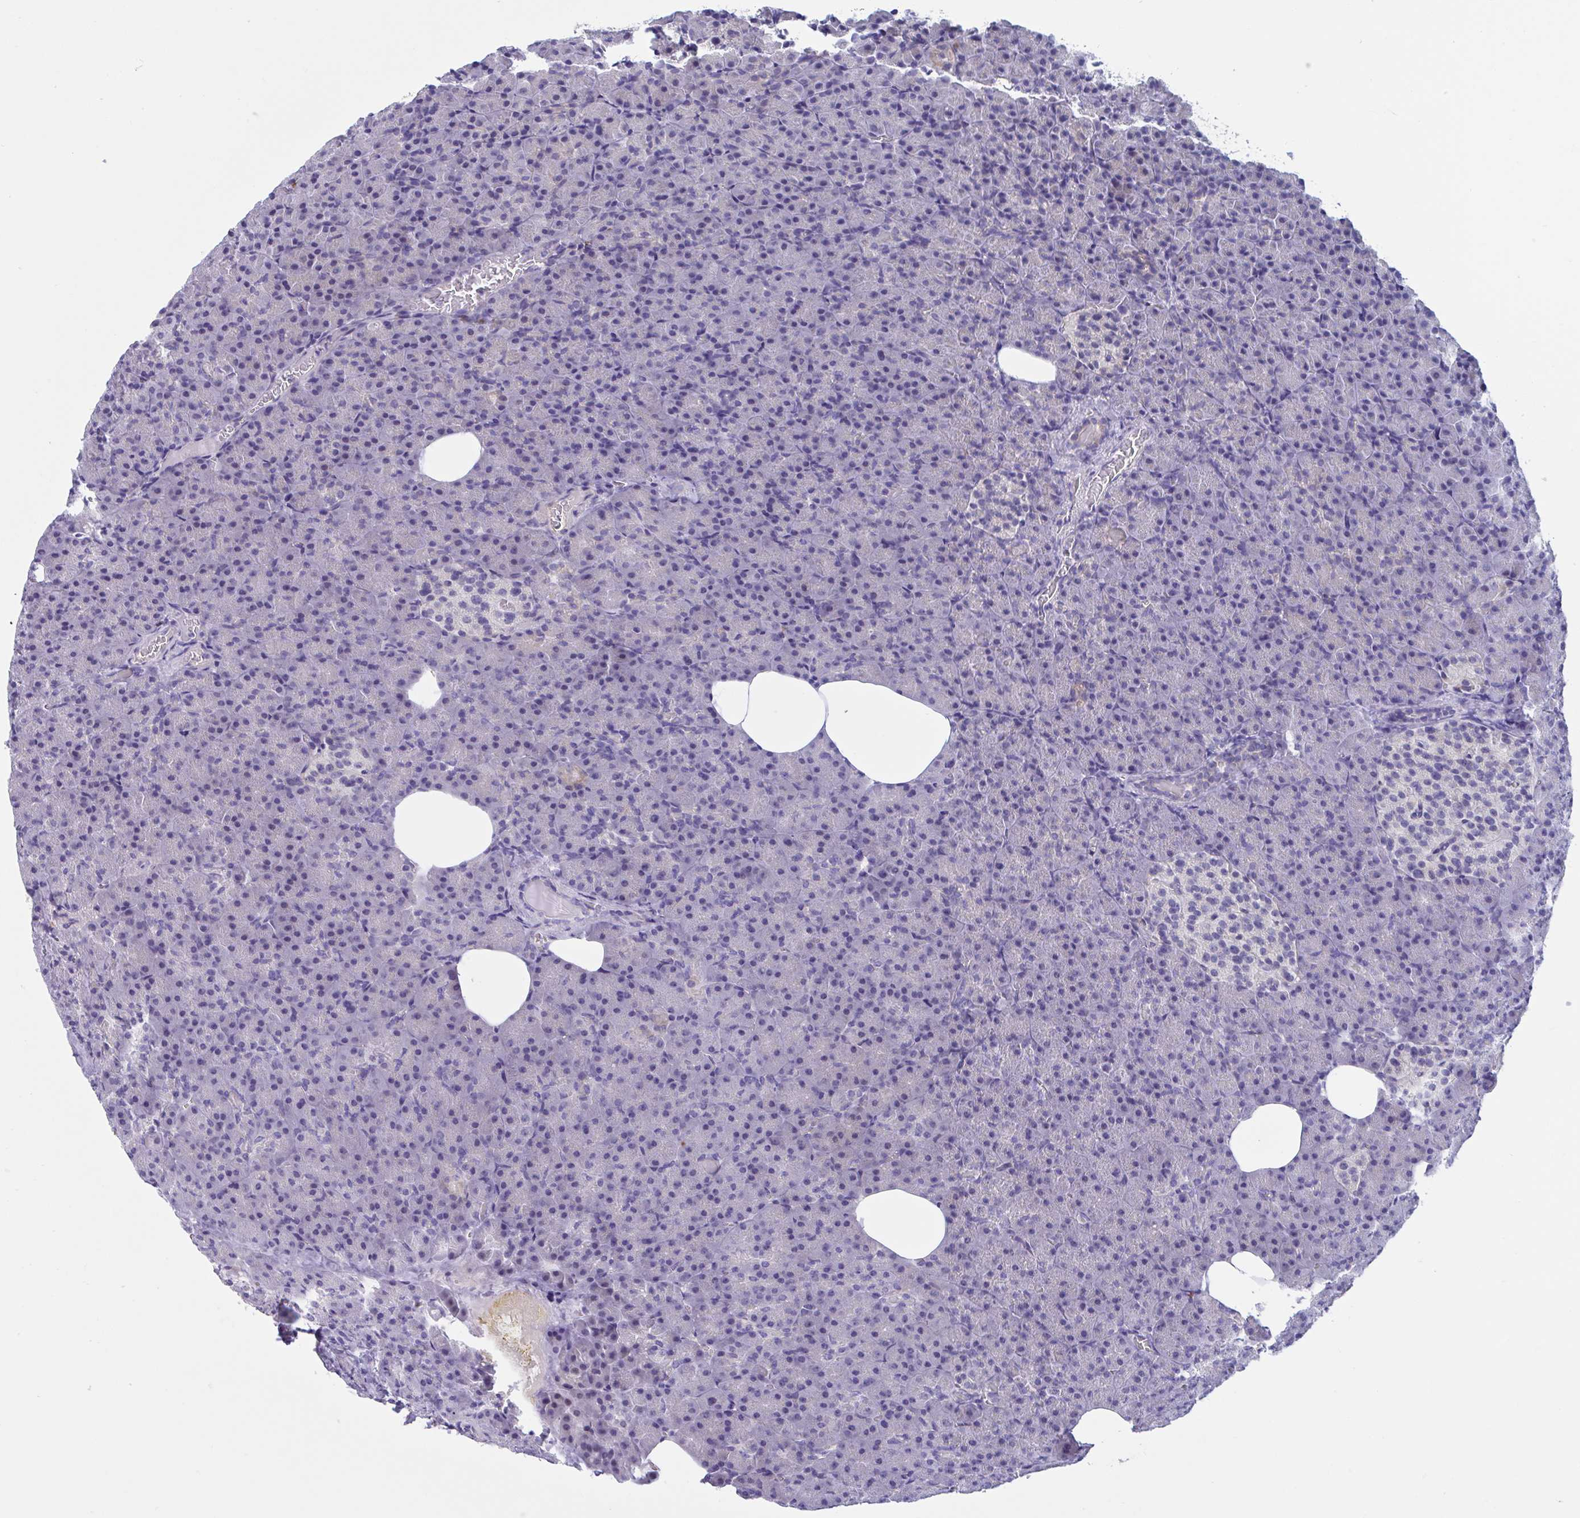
{"staining": {"intensity": "negative", "quantity": "none", "location": "none"}, "tissue": "pancreas", "cell_type": "Exocrine glandular cells", "image_type": "normal", "snomed": [{"axis": "morphology", "description": "Normal tissue, NOS"}, {"axis": "topography", "description": "Pancreas"}], "caption": "Immunohistochemistry photomicrograph of unremarkable pancreas: pancreas stained with DAB (3,3'-diaminobenzidine) demonstrates no significant protein staining in exocrine glandular cells. The staining was performed using DAB to visualize the protein expression in brown, while the nuclei were stained in blue with hematoxylin (Magnification: 20x).", "gene": "MS4A14", "patient": {"sex": "female", "age": 74}}